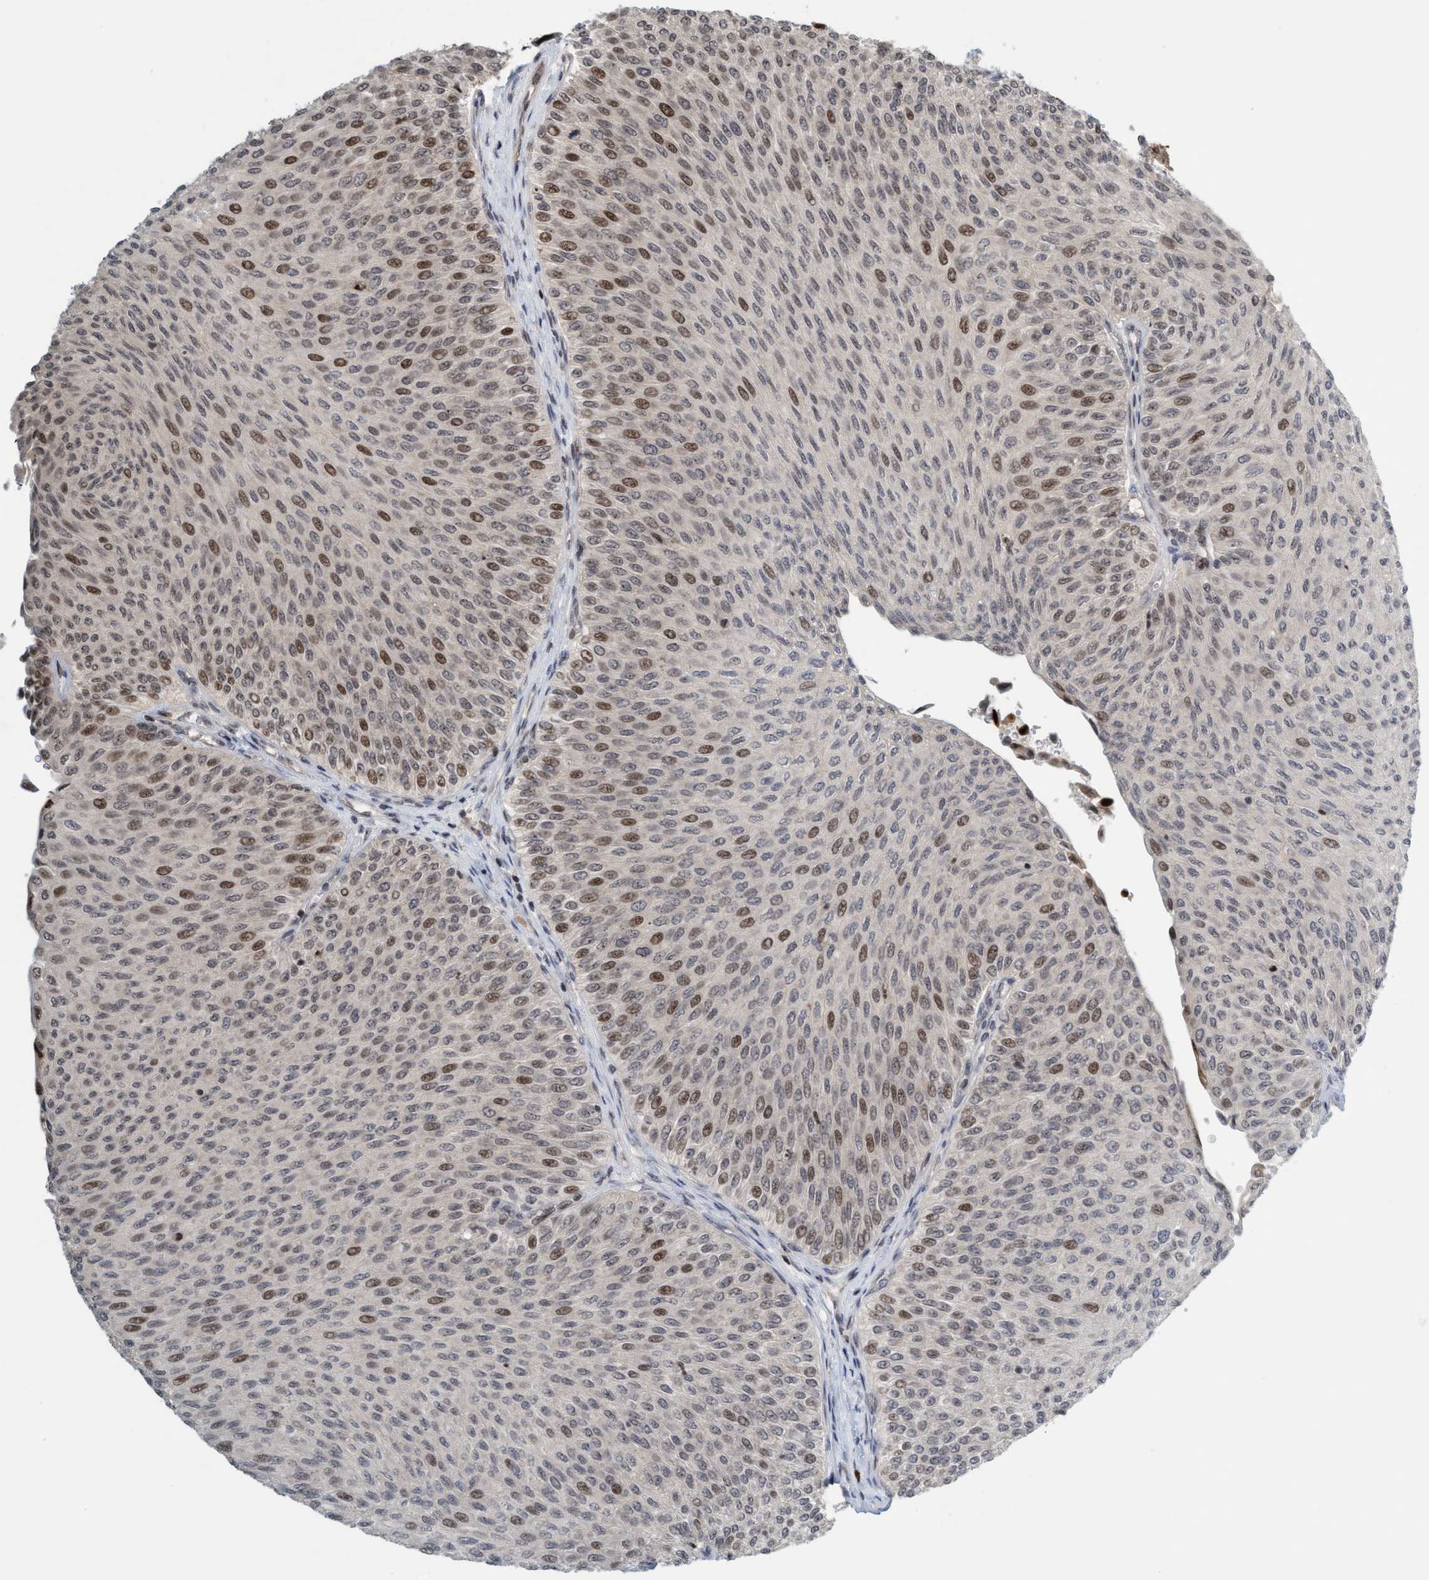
{"staining": {"intensity": "moderate", "quantity": "25%-75%", "location": "nuclear"}, "tissue": "urothelial cancer", "cell_type": "Tumor cells", "image_type": "cancer", "snomed": [{"axis": "morphology", "description": "Urothelial carcinoma, Low grade"}, {"axis": "topography", "description": "Urinary bladder"}], "caption": "Low-grade urothelial carcinoma stained with immunohistochemistry (IHC) shows moderate nuclear positivity in approximately 25%-75% of tumor cells.", "gene": "SMCR8", "patient": {"sex": "male", "age": 78}}